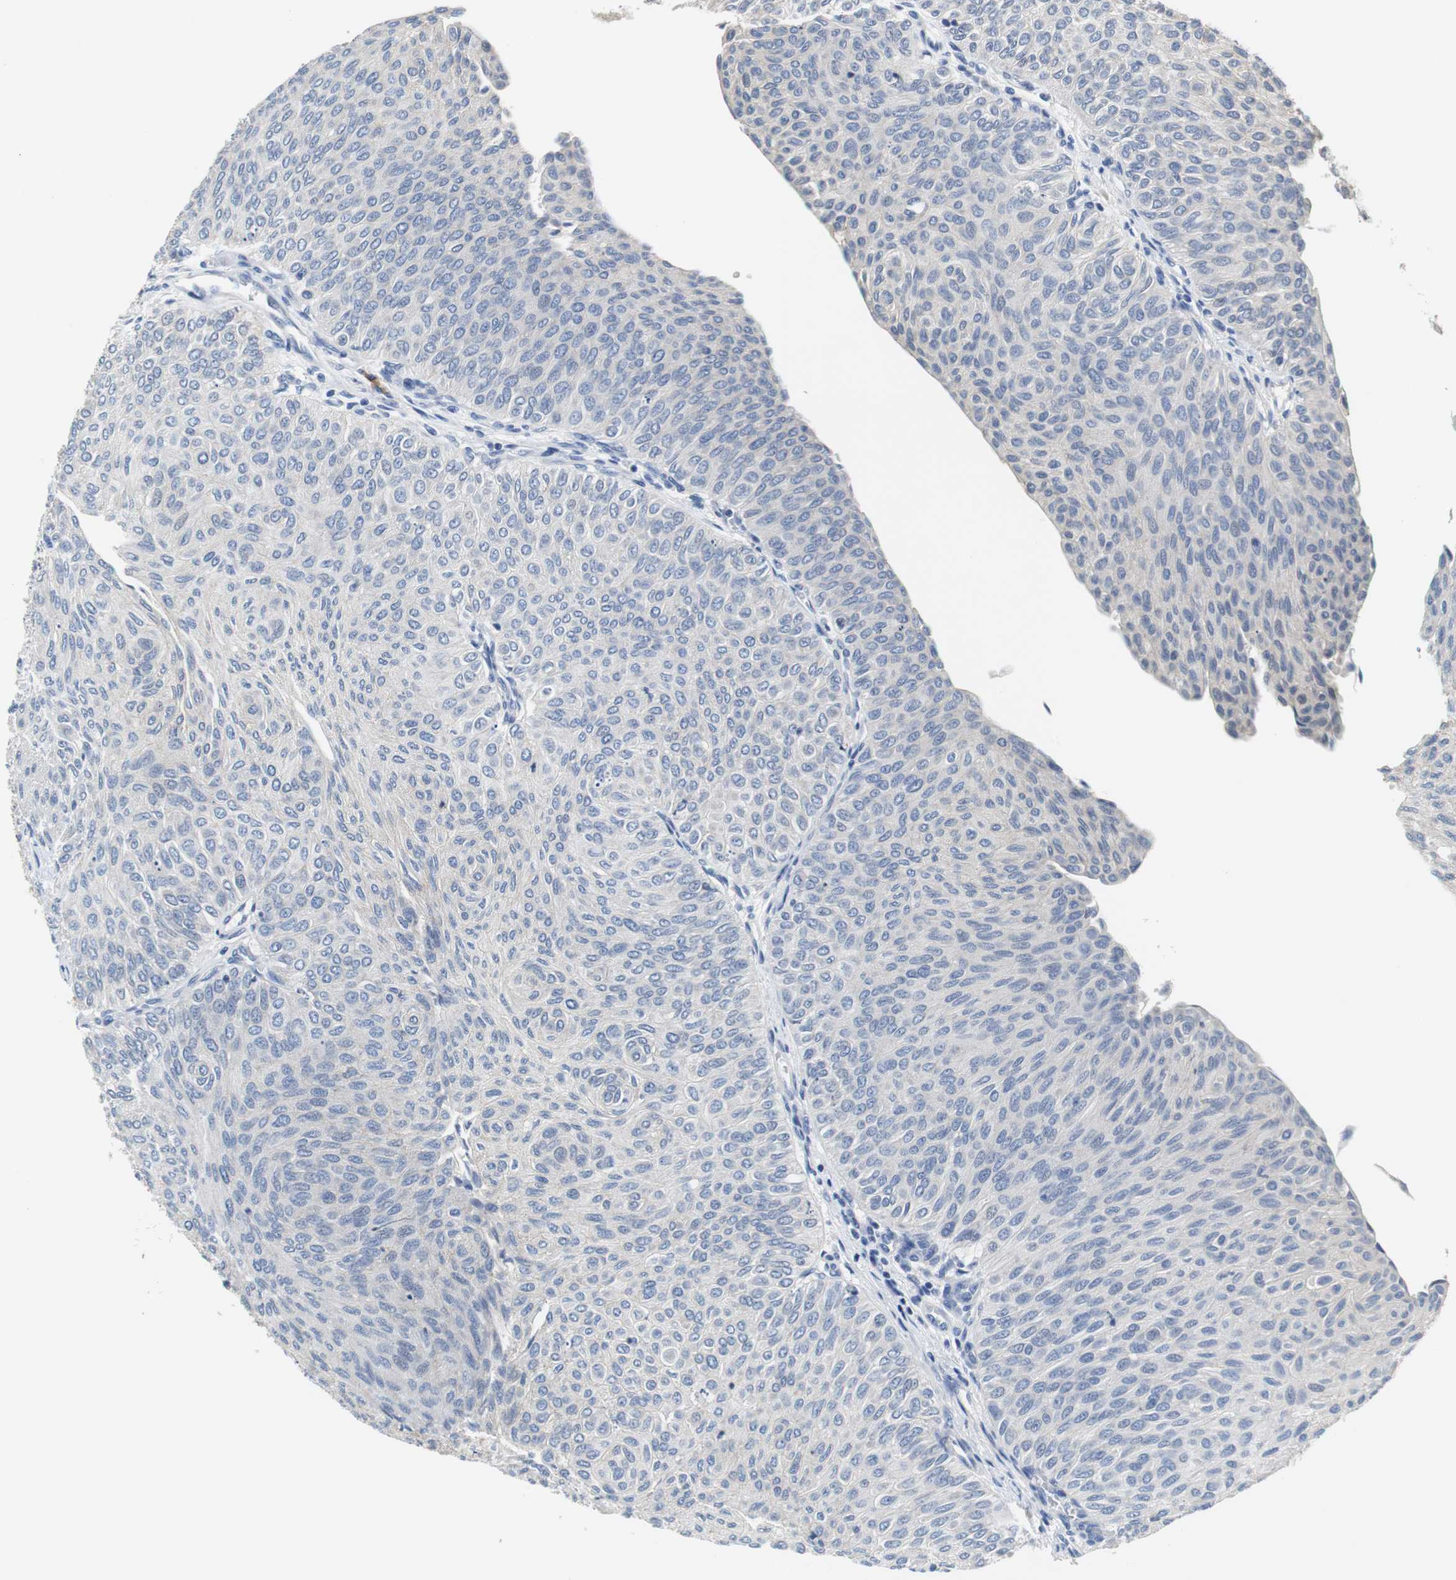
{"staining": {"intensity": "negative", "quantity": "none", "location": "none"}, "tissue": "urothelial cancer", "cell_type": "Tumor cells", "image_type": "cancer", "snomed": [{"axis": "morphology", "description": "Urothelial carcinoma, Low grade"}, {"axis": "topography", "description": "Urinary bladder"}], "caption": "Urothelial cancer stained for a protein using IHC demonstrates no staining tumor cells.", "gene": "PCK1", "patient": {"sex": "male", "age": 78}}